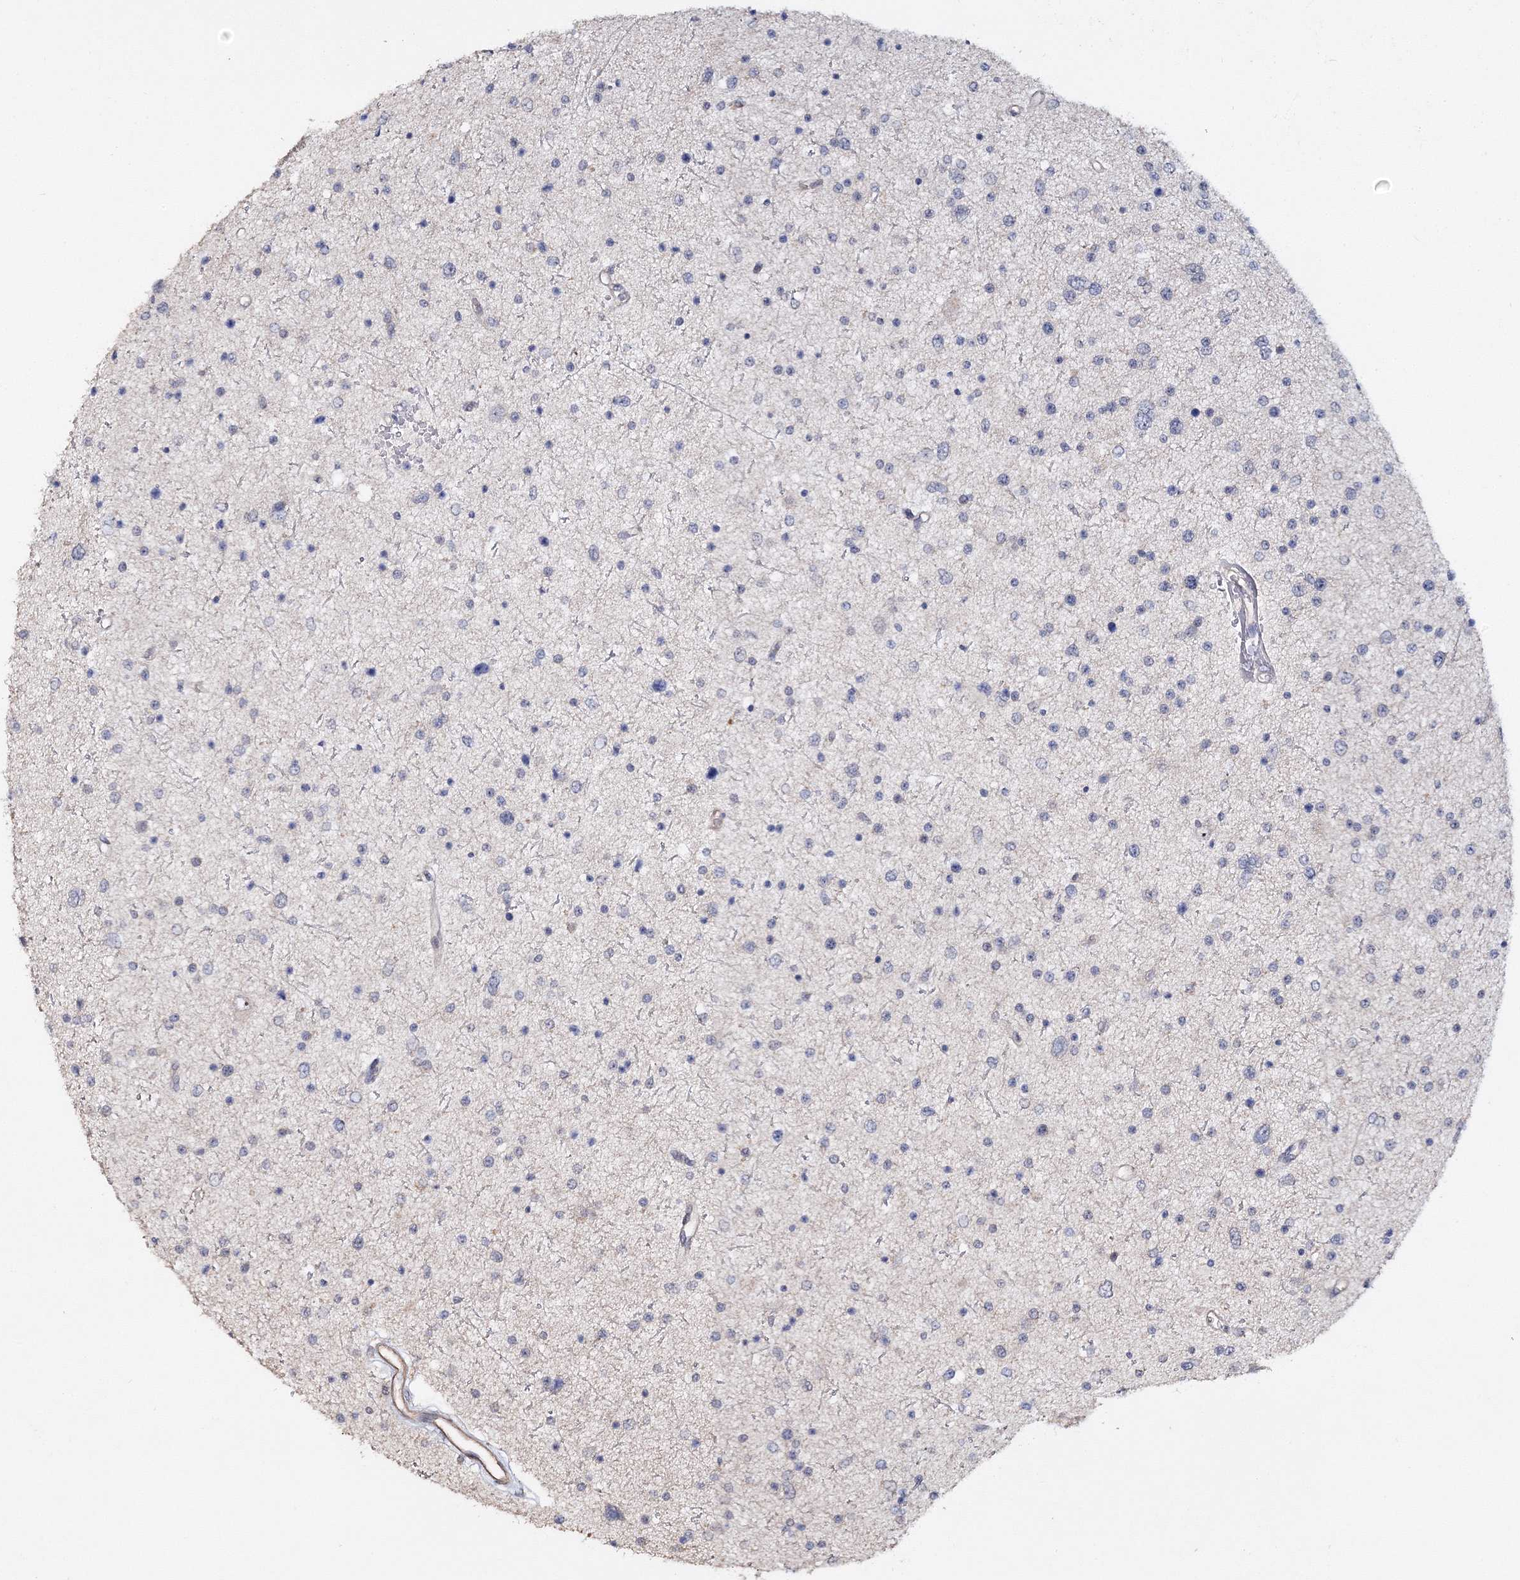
{"staining": {"intensity": "negative", "quantity": "none", "location": "none"}, "tissue": "glioma", "cell_type": "Tumor cells", "image_type": "cancer", "snomed": [{"axis": "morphology", "description": "Glioma, malignant, Low grade"}, {"axis": "topography", "description": "Brain"}], "caption": "Glioma stained for a protein using immunohistochemistry exhibits no staining tumor cells.", "gene": "GJB5", "patient": {"sex": "female", "age": 37}}